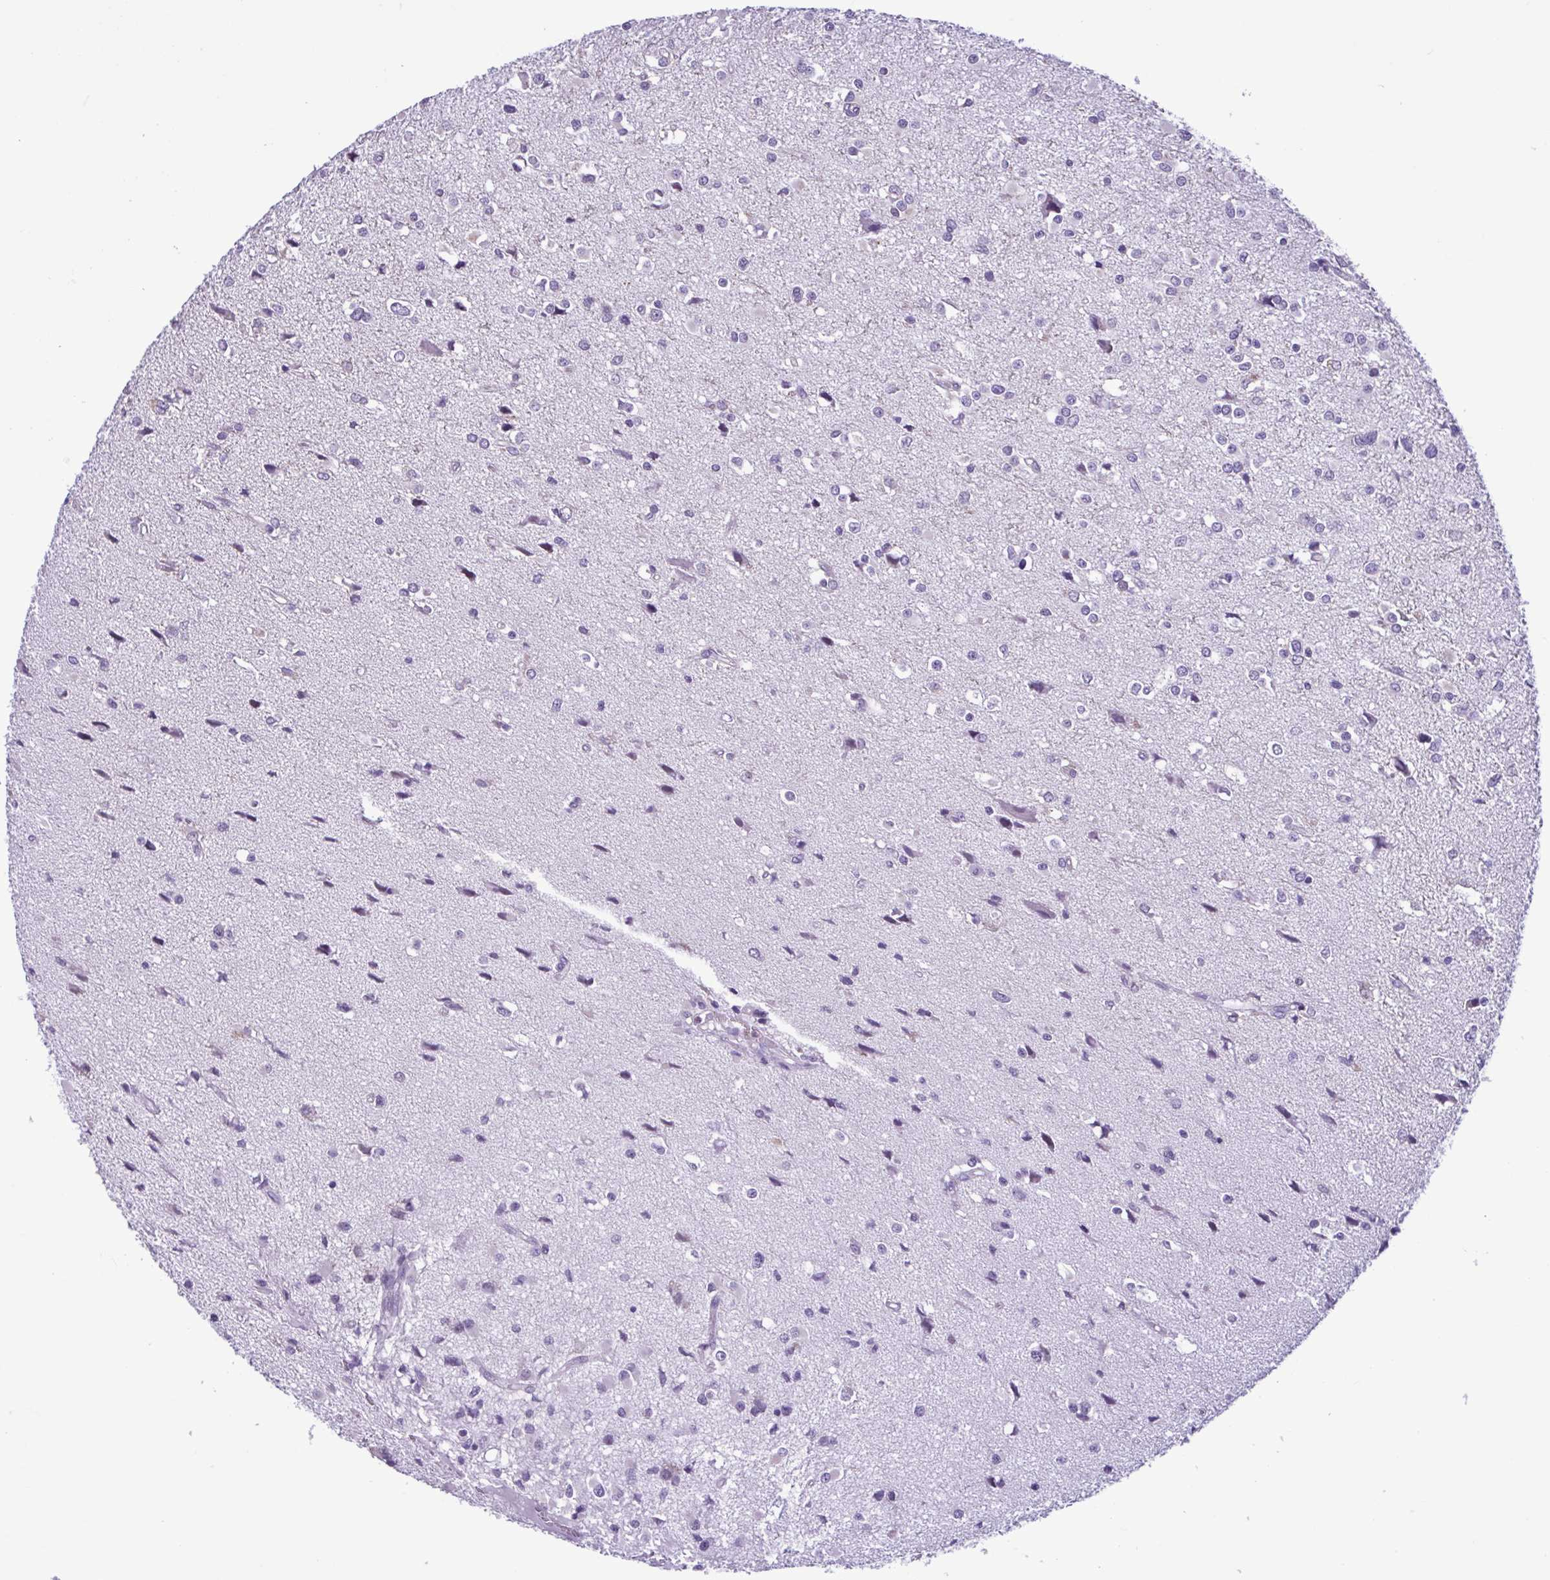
{"staining": {"intensity": "negative", "quantity": "none", "location": "none"}, "tissue": "glioma", "cell_type": "Tumor cells", "image_type": "cancer", "snomed": [{"axis": "morphology", "description": "Glioma, malignant, High grade"}, {"axis": "topography", "description": "Brain"}], "caption": "This is a histopathology image of immunohistochemistry (IHC) staining of glioma, which shows no staining in tumor cells.", "gene": "CBY2", "patient": {"sex": "male", "age": 54}}